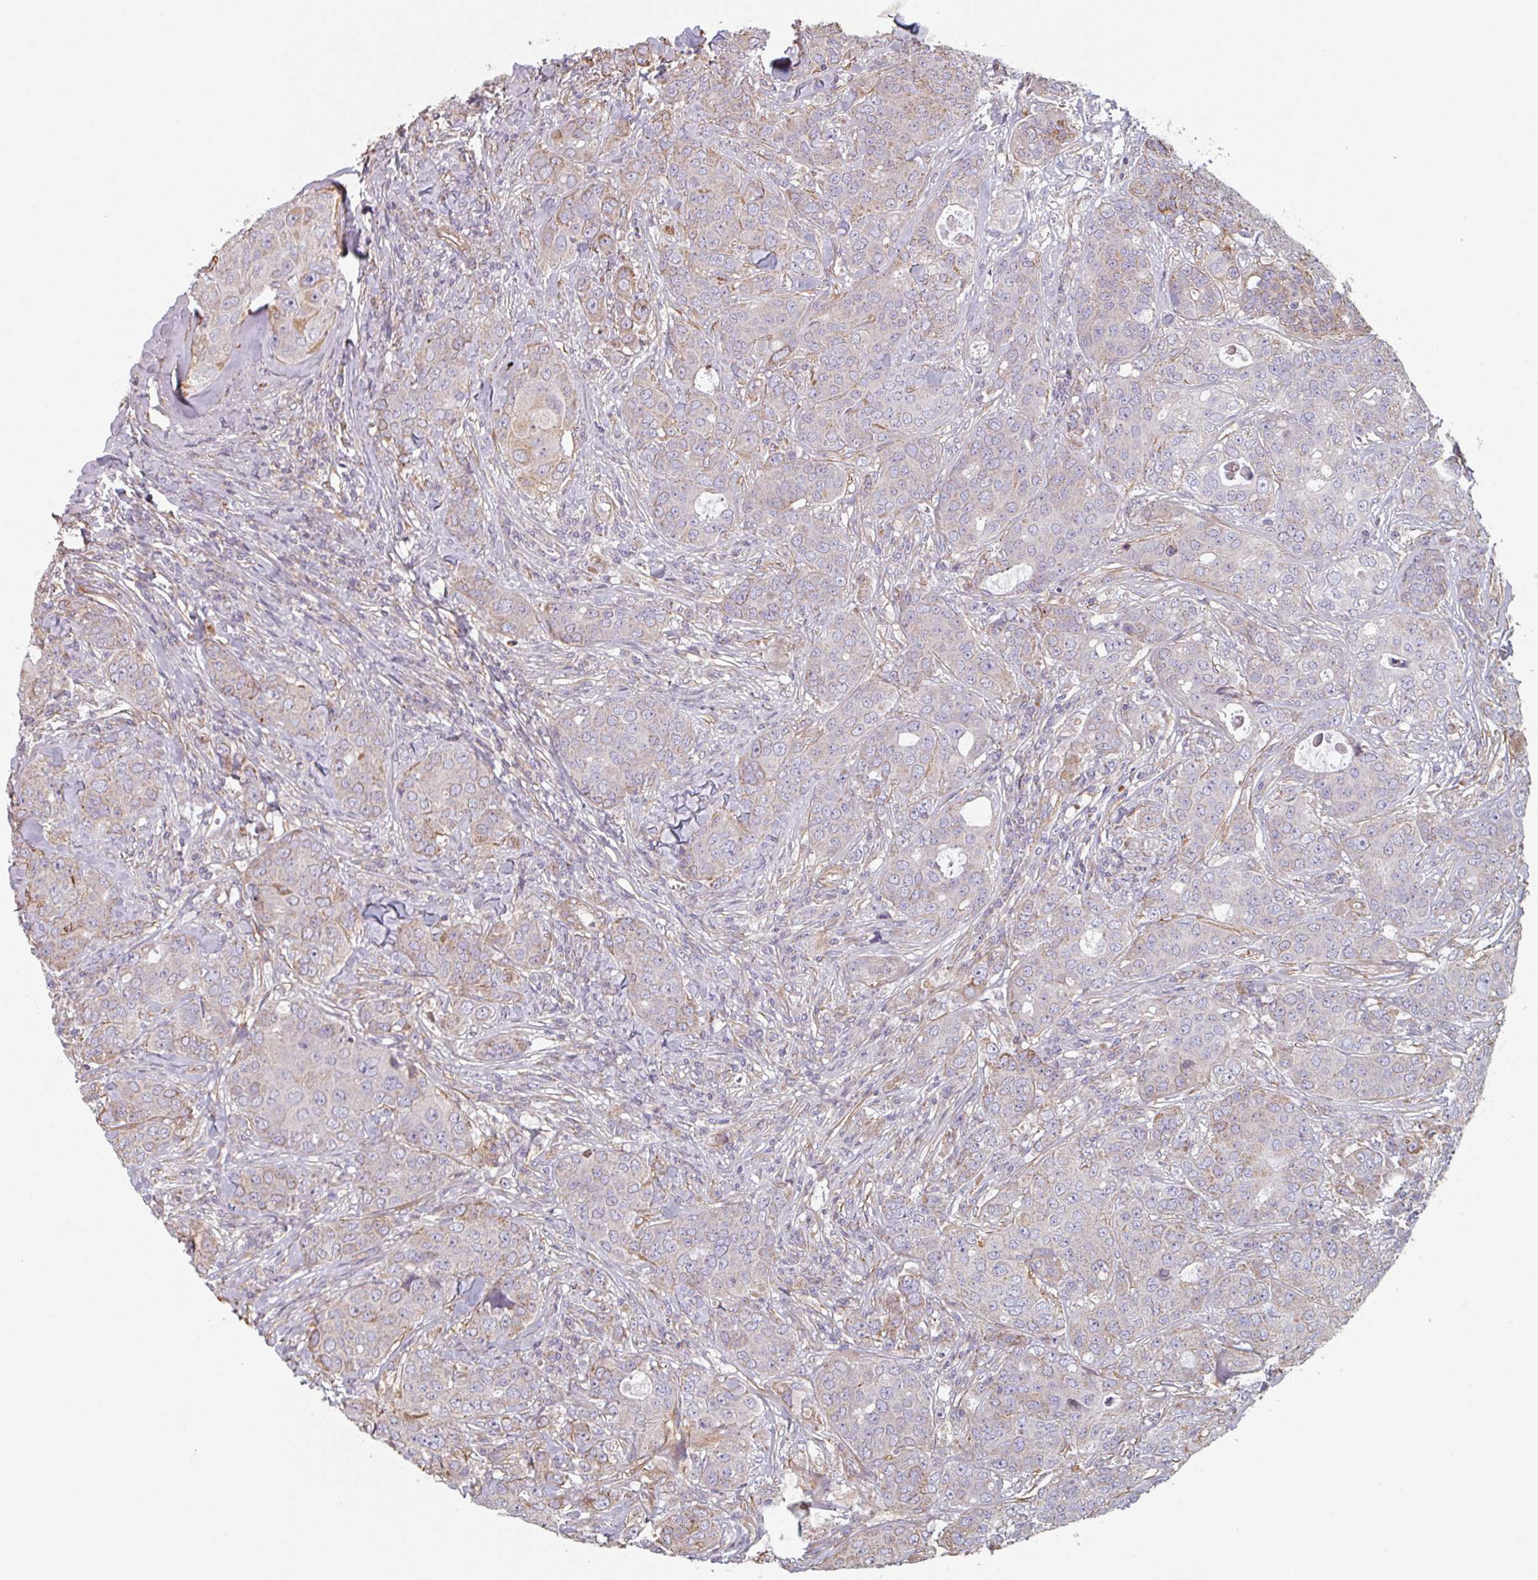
{"staining": {"intensity": "negative", "quantity": "none", "location": "none"}, "tissue": "breast cancer", "cell_type": "Tumor cells", "image_type": "cancer", "snomed": [{"axis": "morphology", "description": "Duct carcinoma"}, {"axis": "topography", "description": "Breast"}], "caption": "Immunohistochemistry (IHC) image of neoplastic tissue: breast intraductal carcinoma stained with DAB reveals no significant protein expression in tumor cells.", "gene": "GSTA4", "patient": {"sex": "female", "age": 43}}